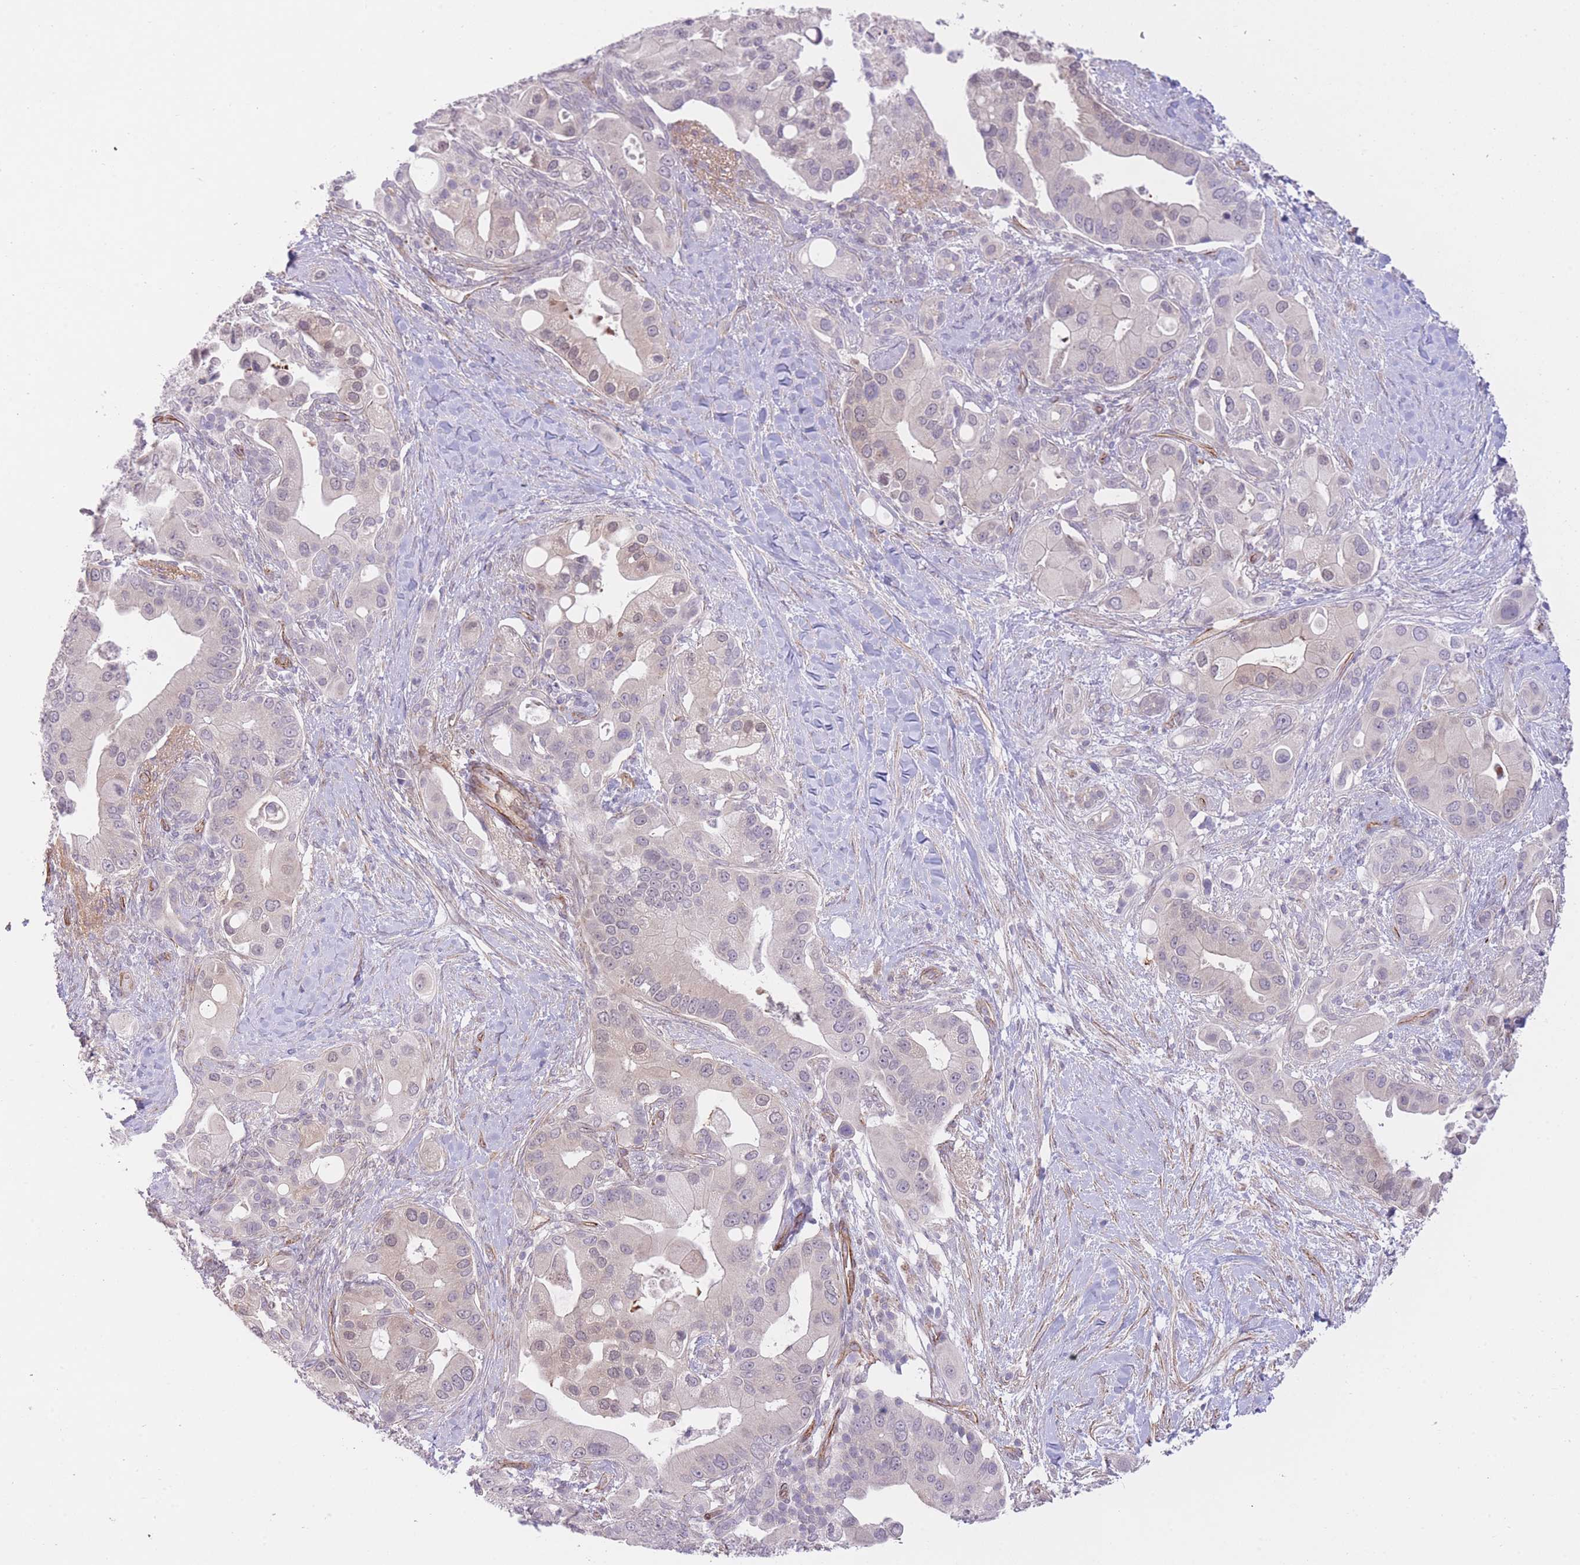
{"staining": {"intensity": "negative", "quantity": "none", "location": "none"}, "tissue": "pancreatic cancer", "cell_type": "Tumor cells", "image_type": "cancer", "snomed": [{"axis": "morphology", "description": "Adenocarcinoma, NOS"}, {"axis": "topography", "description": "Pancreas"}], "caption": "DAB (3,3'-diaminobenzidine) immunohistochemical staining of pancreatic cancer (adenocarcinoma) shows no significant staining in tumor cells.", "gene": "QTRT1", "patient": {"sex": "male", "age": 57}}